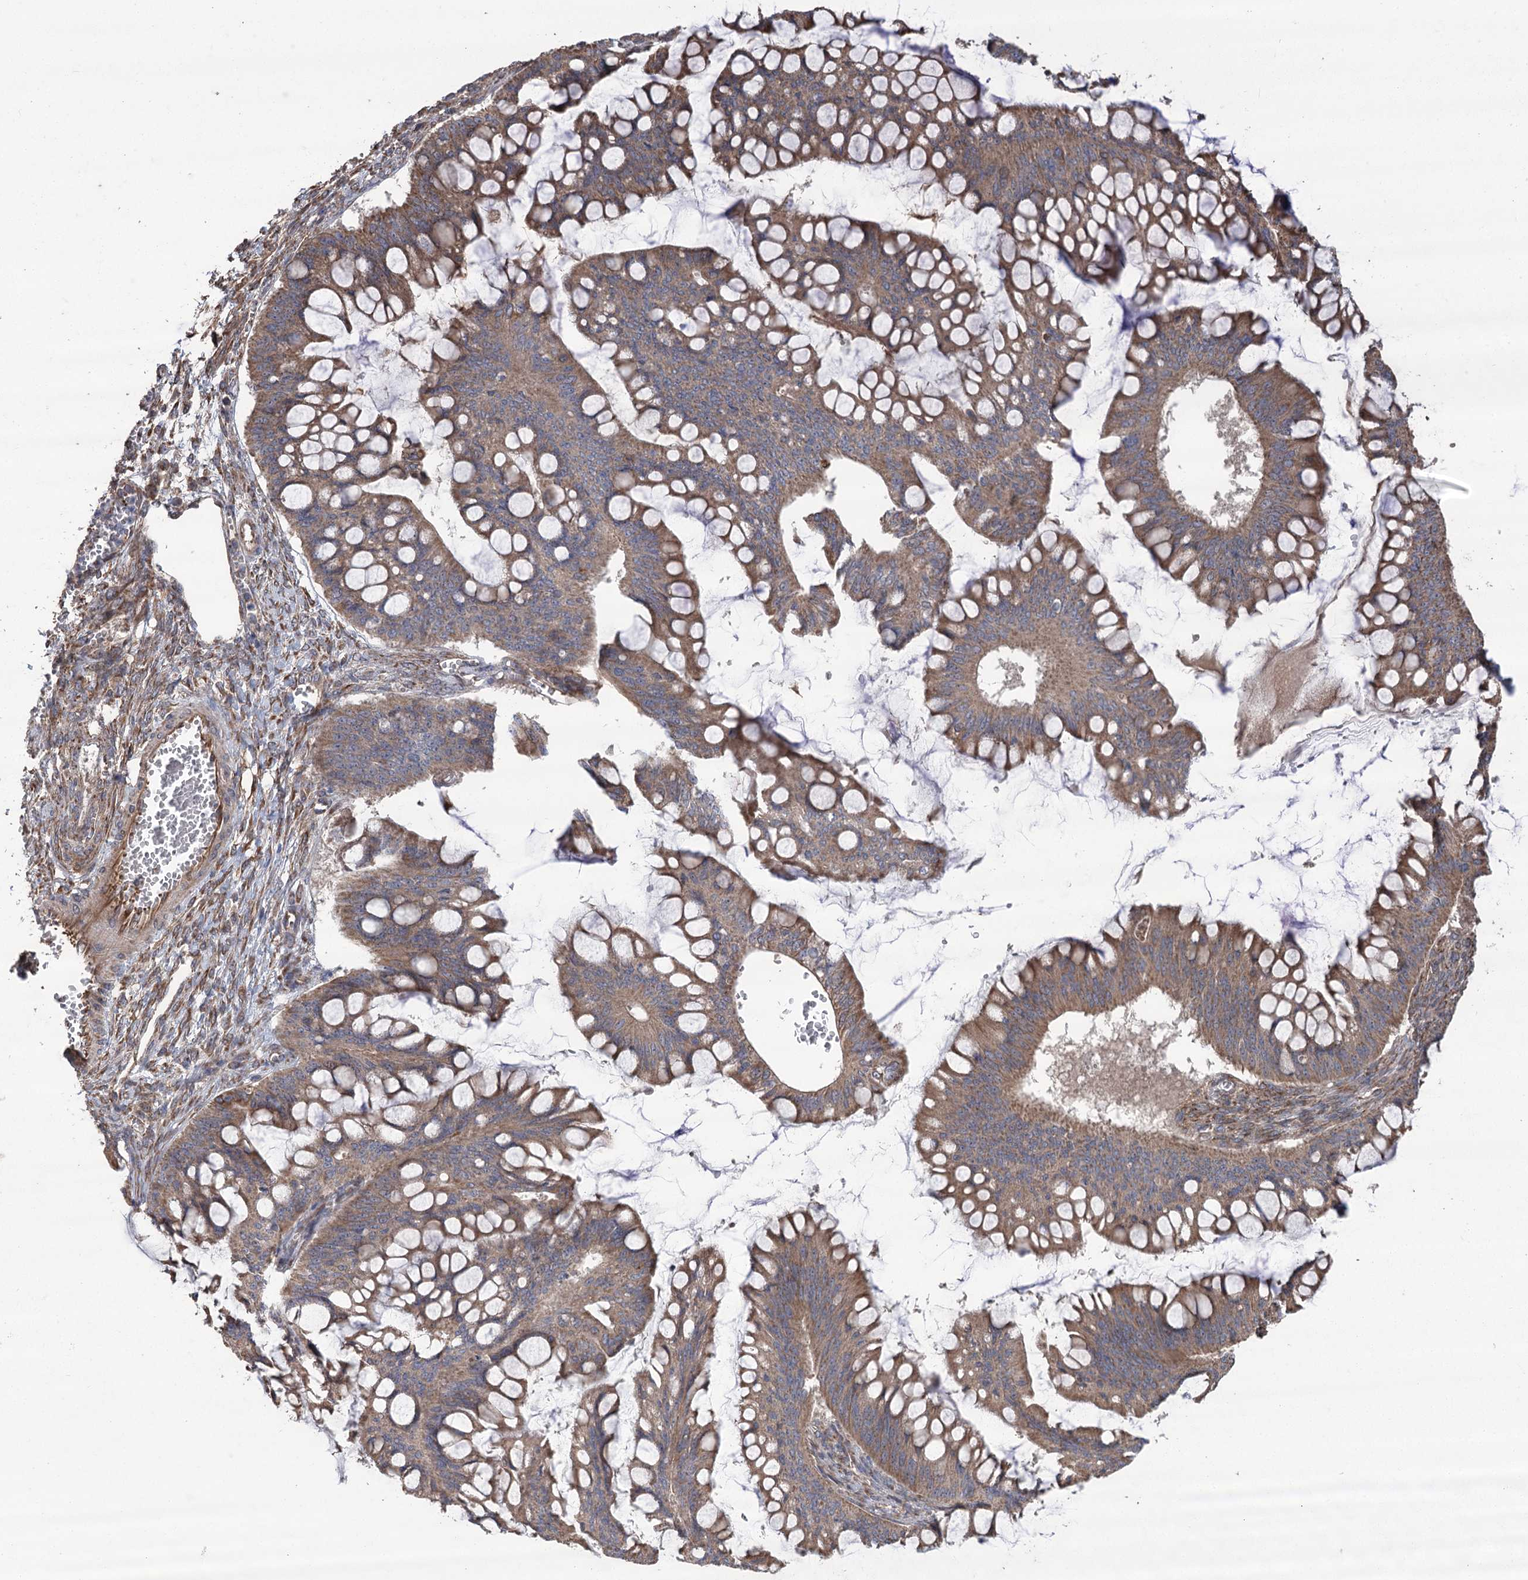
{"staining": {"intensity": "moderate", "quantity": ">75%", "location": "cytoplasmic/membranous"}, "tissue": "ovarian cancer", "cell_type": "Tumor cells", "image_type": "cancer", "snomed": [{"axis": "morphology", "description": "Cystadenocarcinoma, mucinous, NOS"}, {"axis": "topography", "description": "Ovary"}], "caption": "Ovarian cancer tissue shows moderate cytoplasmic/membranous positivity in approximately >75% of tumor cells Using DAB (3,3'-diaminobenzidine) (brown) and hematoxylin (blue) stains, captured at high magnification using brightfield microscopy.", "gene": "RWDD4", "patient": {"sex": "female", "age": 73}}